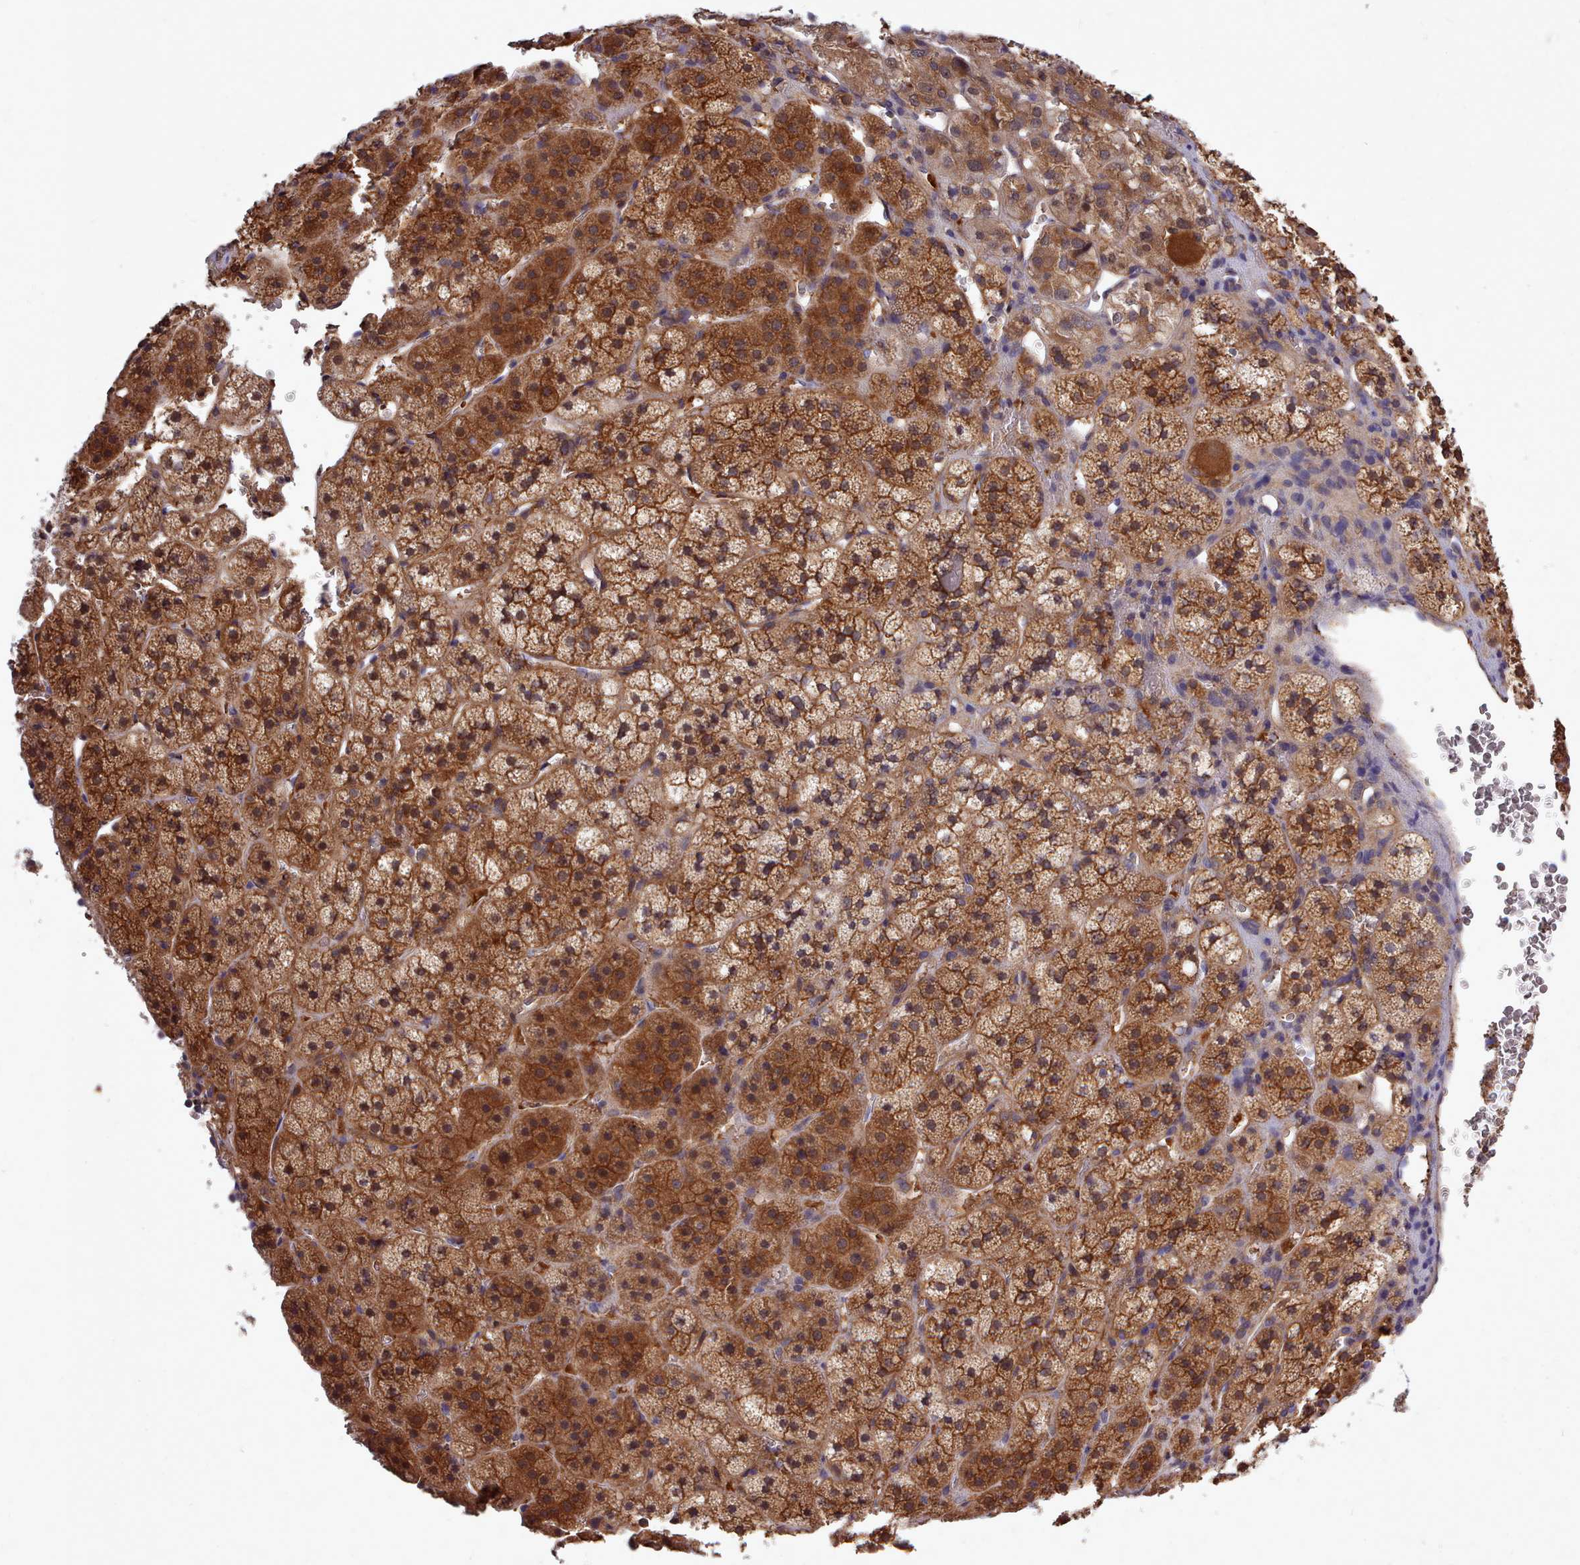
{"staining": {"intensity": "strong", "quantity": ">75%", "location": "cytoplasmic/membranous"}, "tissue": "adrenal gland", "cell_type": "Glandular cells", "image_type": "normal", "snomed": [{"axis": "morphology", "description": "Normal tissue, NOS"}, {"axis": "topography", "description": "Adrenal gland"}], "caption": "Immunohistochemistry (DAB) staining of normal human adrenal gland reveals strong cytoplasmic/membranous protein positivity in approximately >75% of glandular cells. The staining was performed using DAB, with brown indicating positive protein expression. Nuclei are stained blue with hematoxylin.", "gene": "STUB1", "patient": {"sex": "female", "age": 44}}